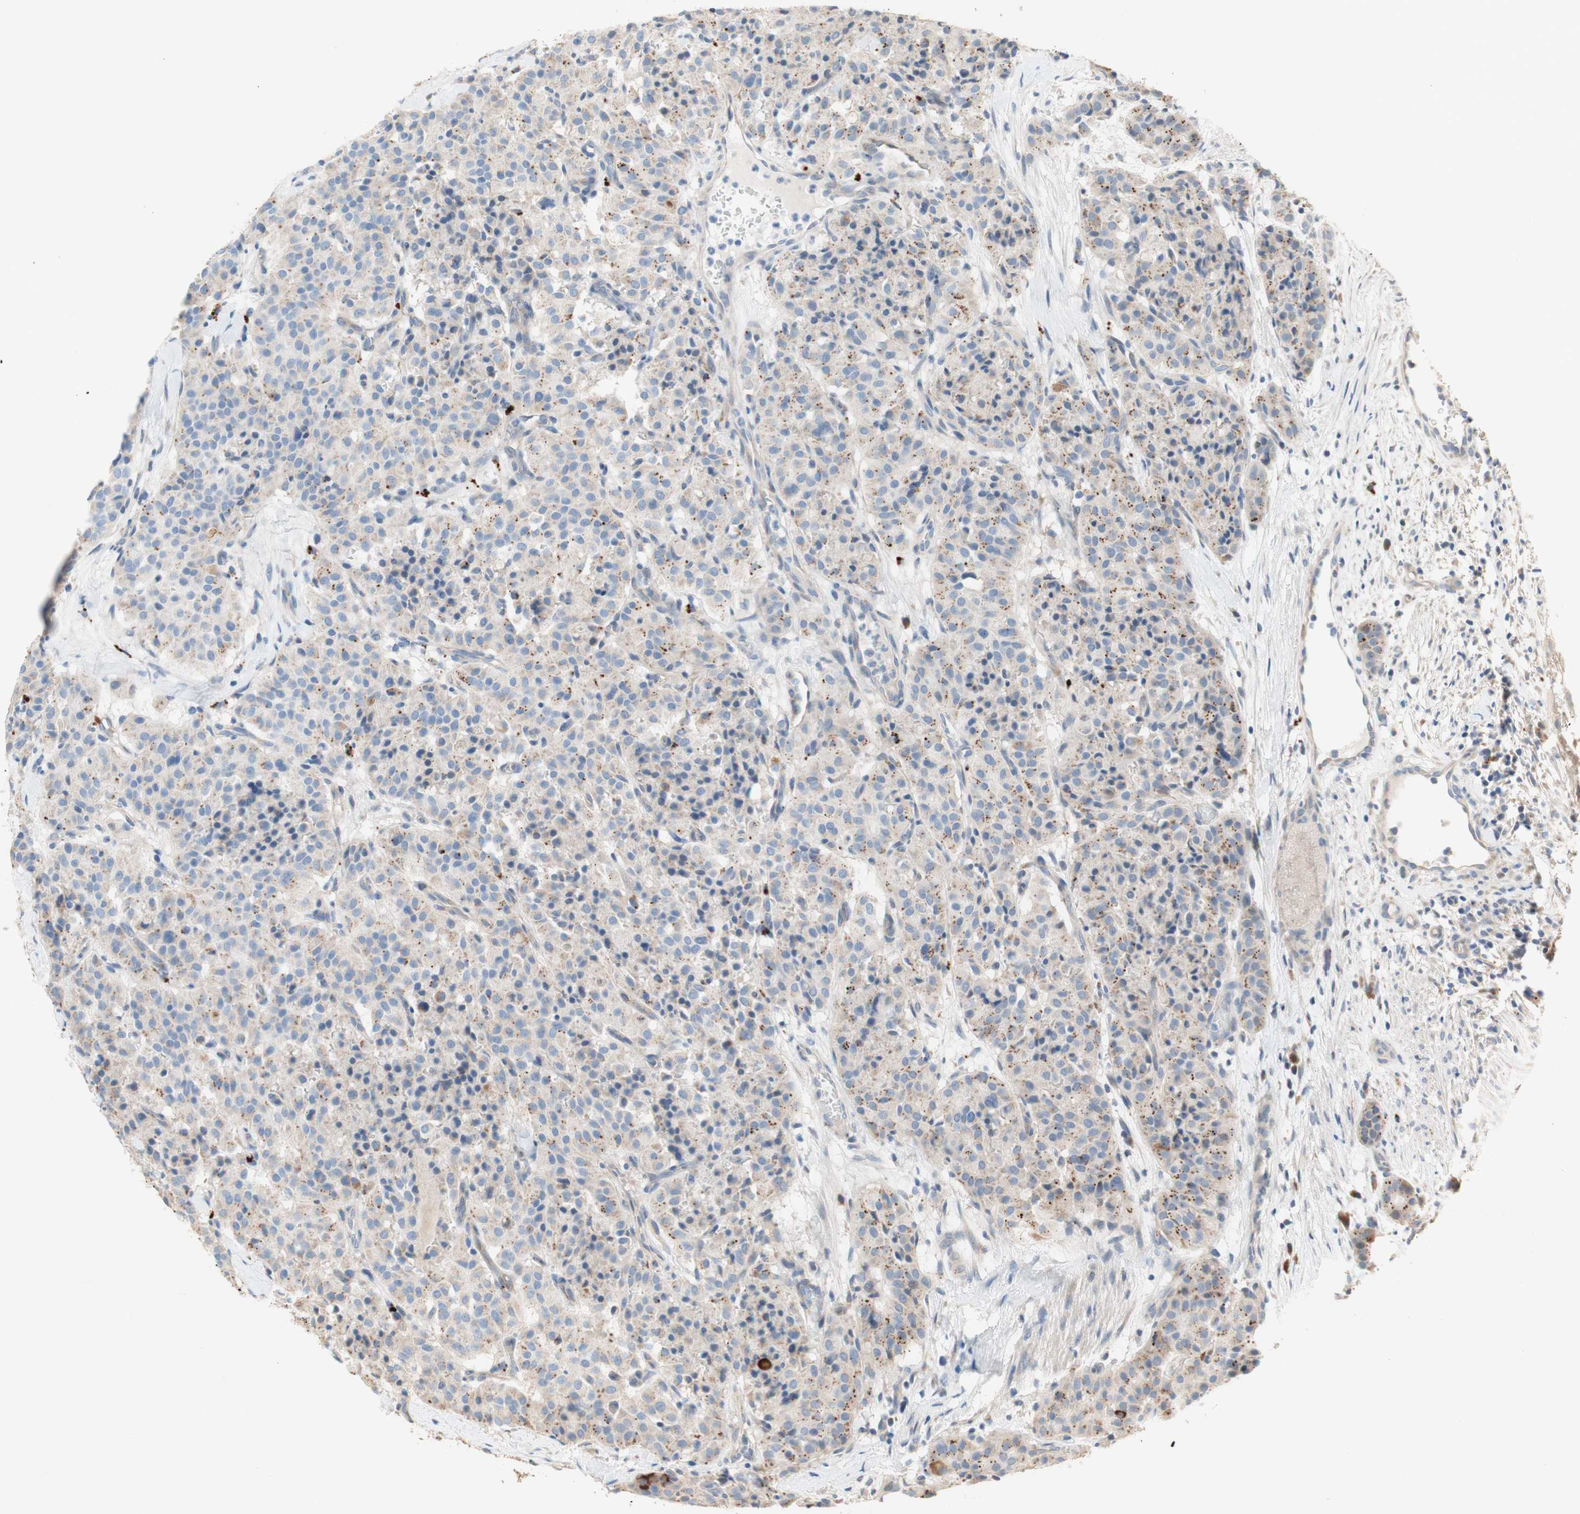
{"staining": {"intensity": "negative", "quantity": "none", "location": "none"}, "tissue": "carcinoid", "cell_type": "Tumor cells", "image_type": "cancer", "snomed": [{"axis": "morphology", "description": "Carcinoid, malignant, NOS"}, {"axis": "topography", "description": "Lung"}], "caption": "A micrograph of human carcinoid is negative for staining in tumor cells.", "gene": "PTPN21", "patient": {"sex": "male", "age": 30}}